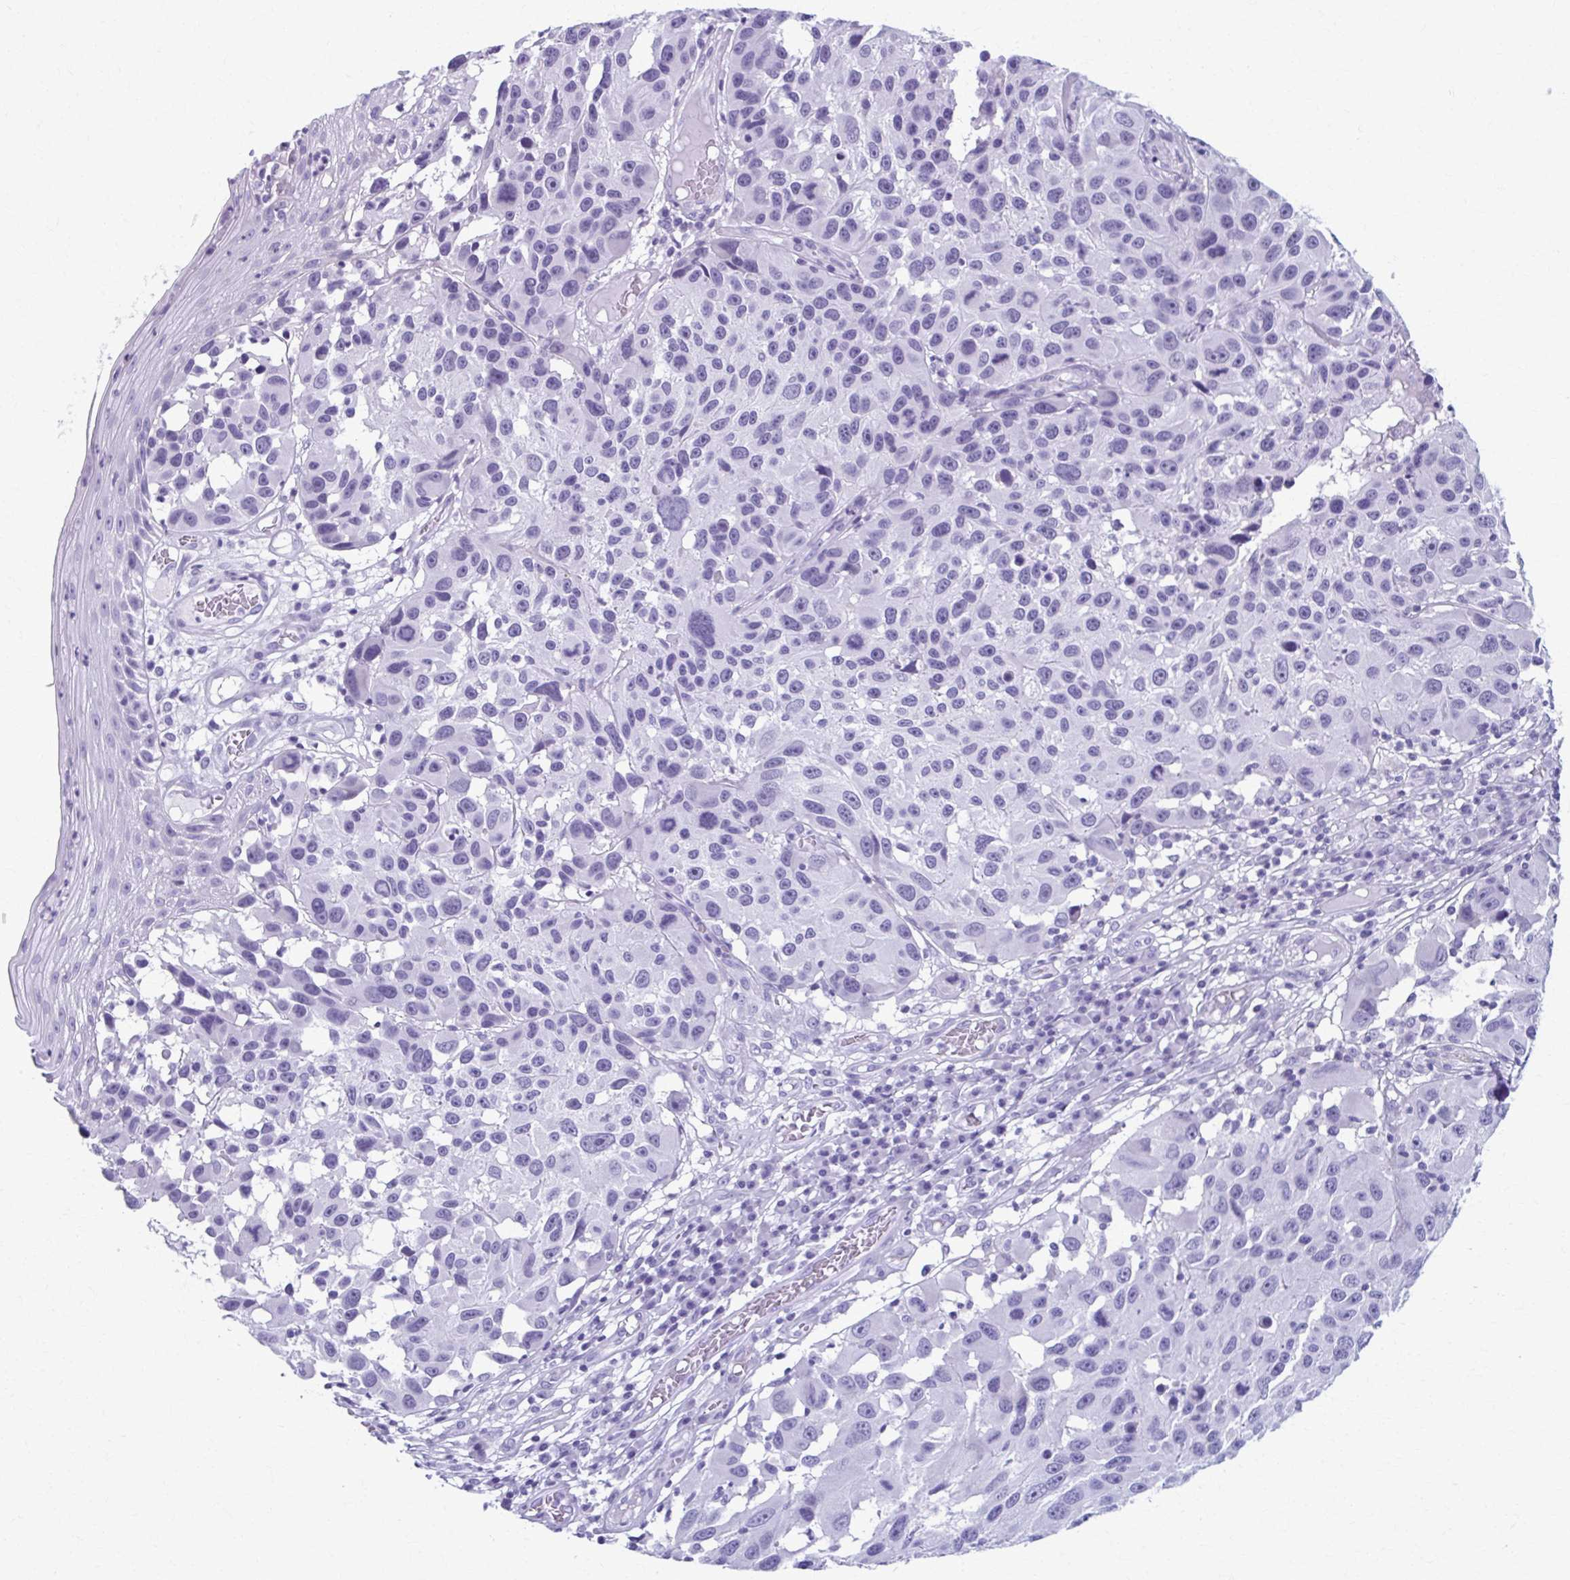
{"staining": {"intensity": "negative", "quantity": "none", "location": "none"}, "tissue": "melanoma", "cell_type": "Tumor cells", "image_type": "cancer", "snomed": [{"axis": "morphology", "description": "Malignant melanoma, NOS"}, {"axis": "topography", "description": "Skin"}], "caption": "IHC photomicrograph of neoplastic tissue: malignant melanoma stained with DAB demonstrates no significant protein expression in tumor cells.", "gene": "MPLKIP", "patient": {"sex": "male", "age": 53}}